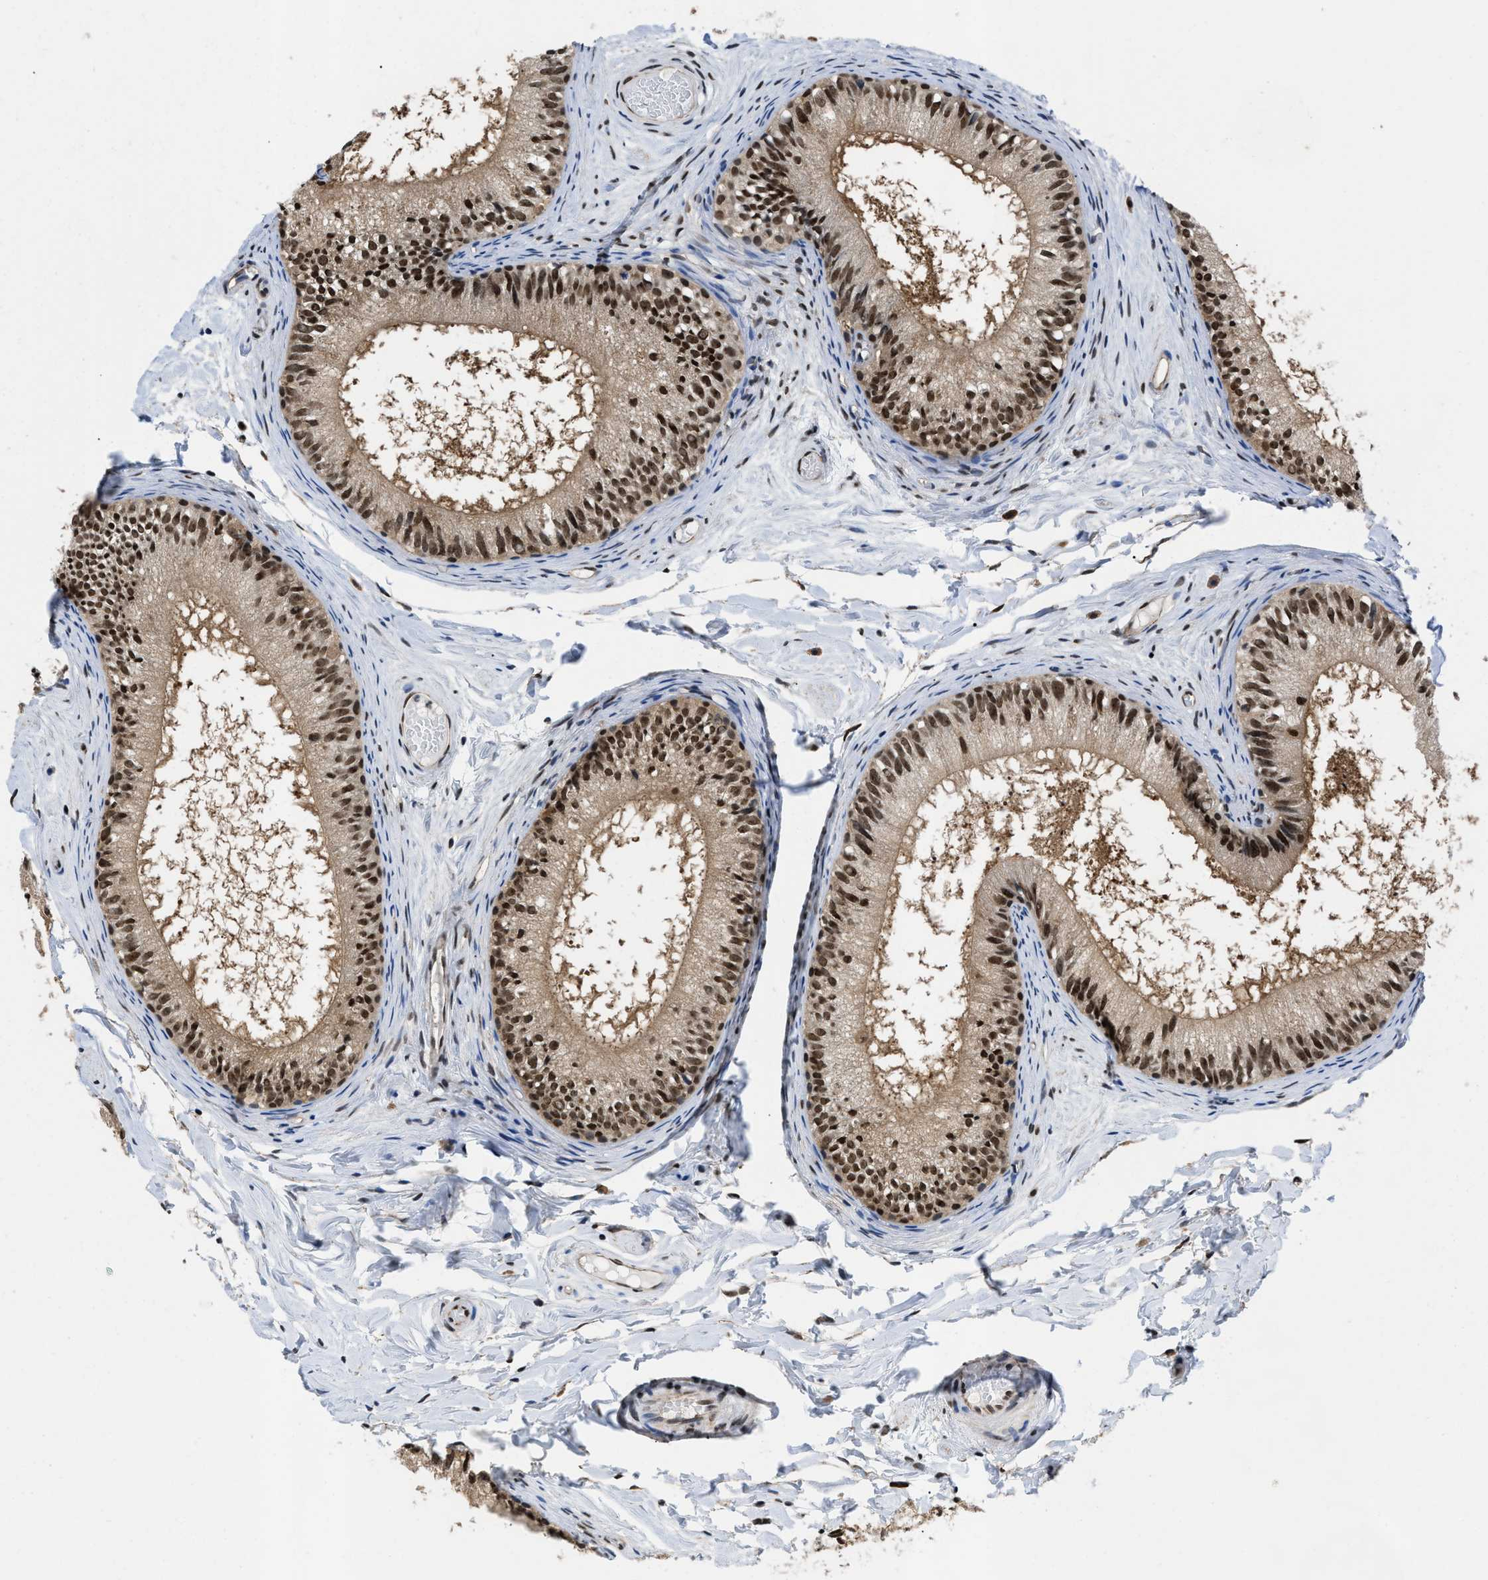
{"staining": {"intensity": "strong", "quantity": ">75%", "location": "cytoplasmic/membranous,nuclear"}, "tissue": "epididymis", "cell_type": "Glandular cells", "image_type": "normal", "snomed": [{"axis": "morphology", "description": "Normal tissue, NOS"}, {"axis": "topography", "description": "Epididymis"}], "caption": "Glandular cells display strong cytoplasmic/membranous,nuclear staining in approximately >75% of cells in normal epididymis. The staining was performed using DAB (3,3'-diaminobenzidine), with brown indicating positive protein expression. Nuclei are stained blue with hematoxylin.", "gene": "SAFB", "patient": {"sex": "male", "age": 46}}